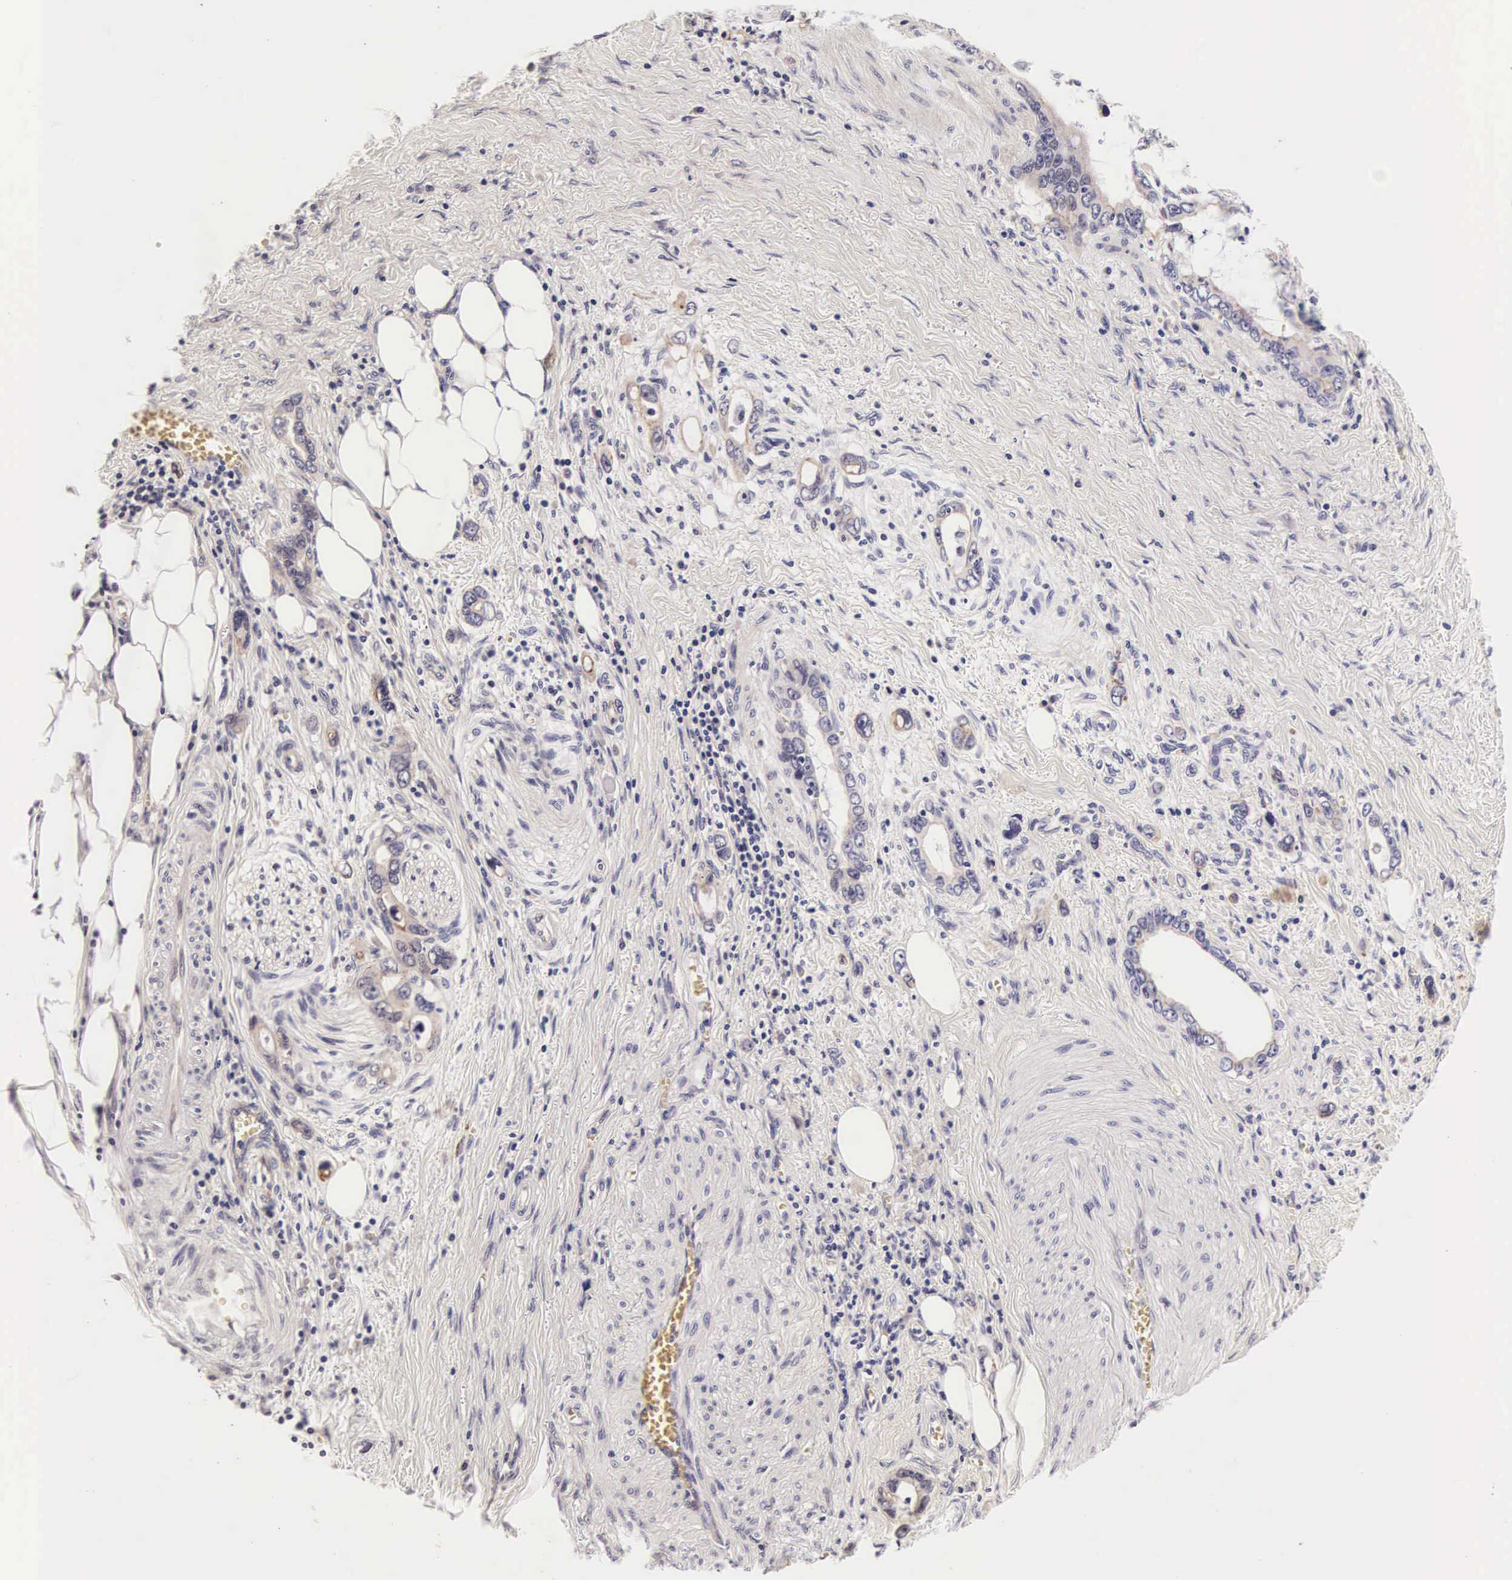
{"staining": {"intensity": "negative", "quantity": "none", "location": "none"}, "tissue": "stomach cancer", "cell_type": "Tumor cells", "image_type": "cancer", "snomed": [{"axis": "morphology", "description": "Adenocarcinoma, NOS"}, {"axis": "topography", "description": "Stomach"}], "caption": "Tumor cells are negative for brown protein staining in stomach adenocarcinoma.", "gene": "PHETA2", "patient": {"sex": "male", "age": 78}}